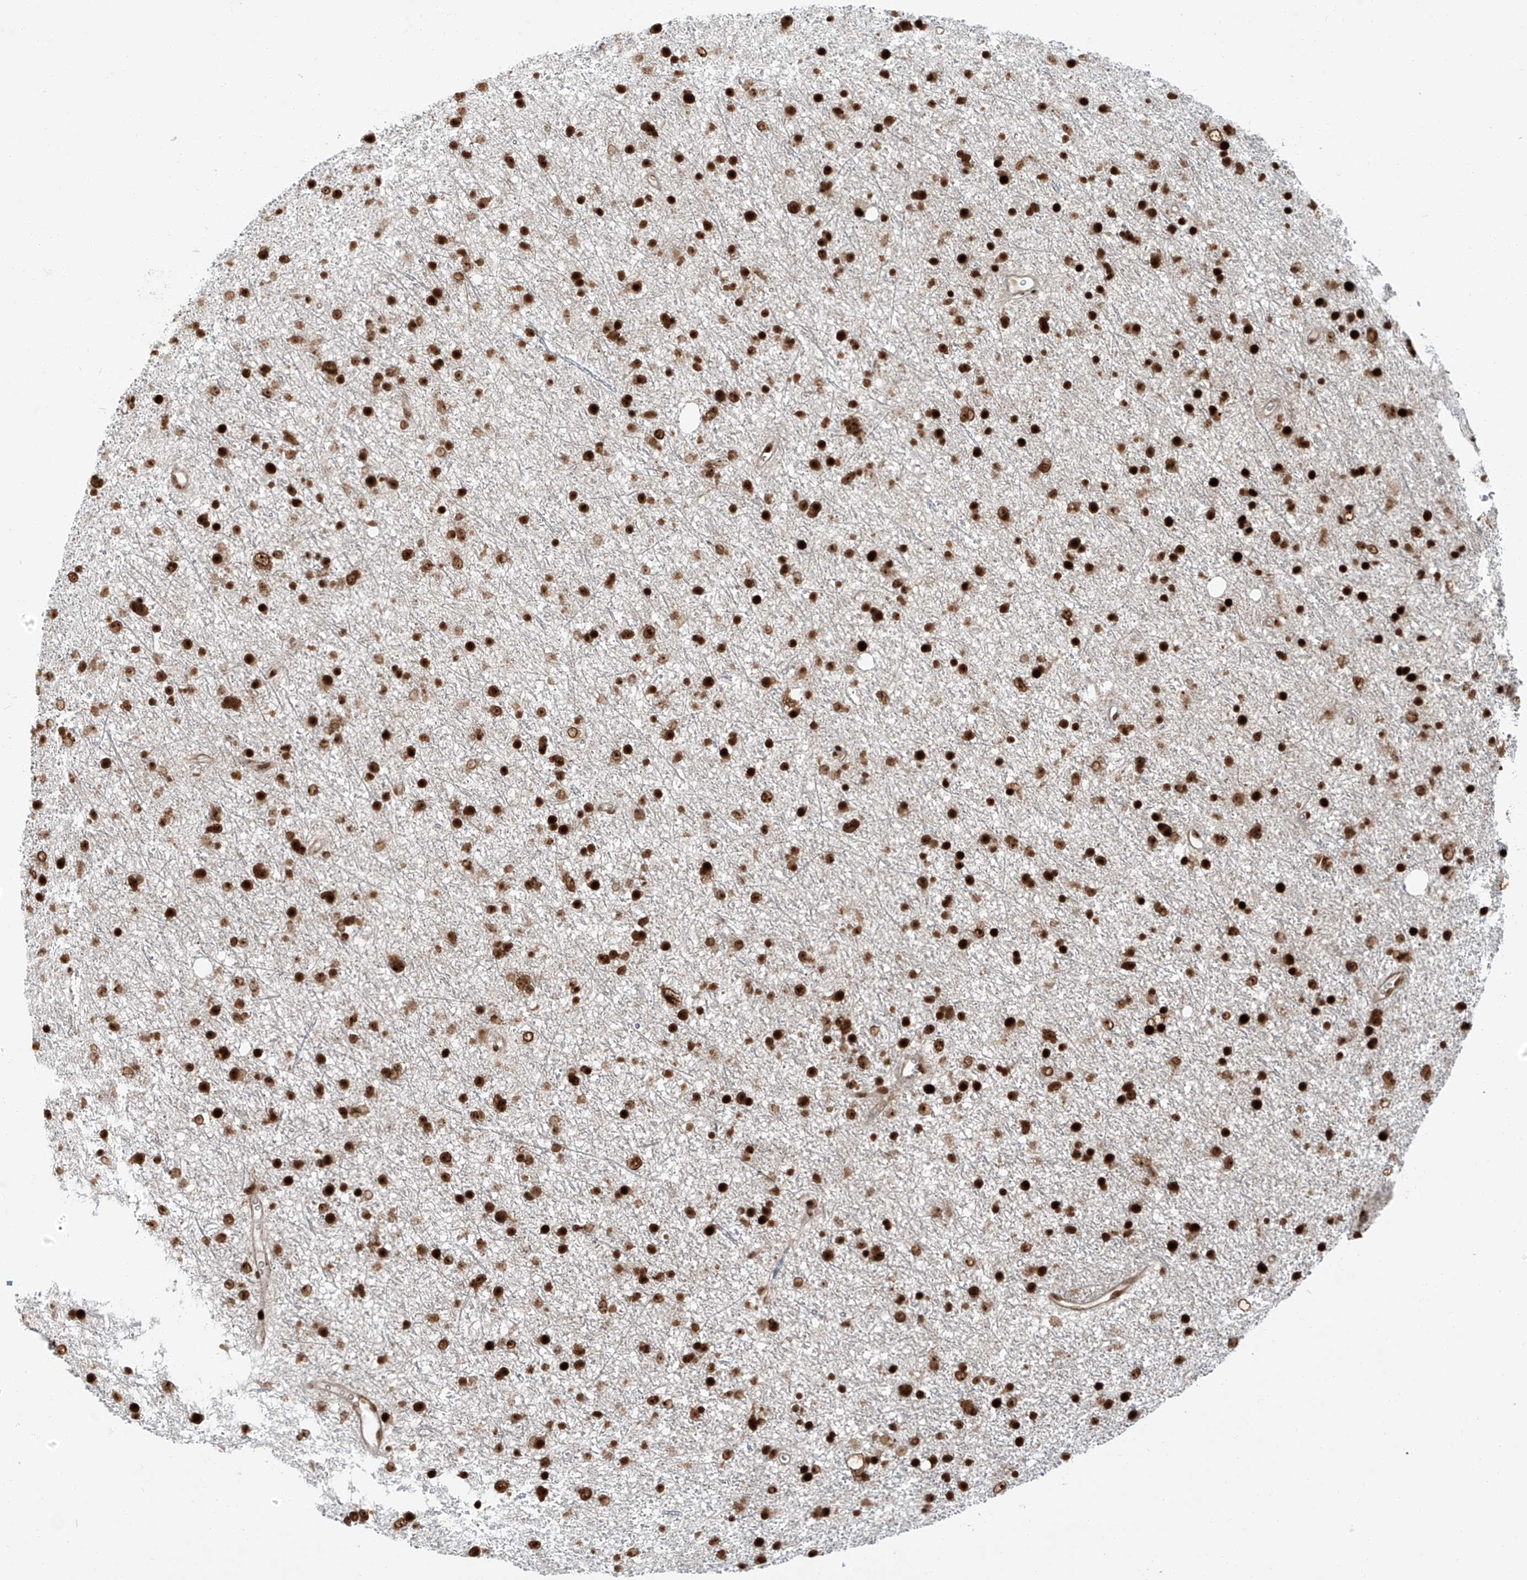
{"staining": {"intensity": "strong", "quantity": ">75%", "location": "nuclear"}, "tissue": "glioma", "cell_type": "Tumor cells", "image_type": "cancer", "snomed": [{"axis": "morphology", "description": "Glioma, malignant, Low grade"}, {"axis": "topography", "description": "Cerebral cortex"}], "caption": "Immunohistochemistry (DAB (3,3'-diaminobenzidine)) staining of human low-grade glioma (malignant) displays strong nuclear protein positivity in about >75% of tumor cells. The staining was performed using DAB (3,3'-diaminobenzidine) to visualize the protein expression in brown, while the nuclei were stained in blue with hematoxylin (Magnification: 20x).", "gene": "FAM193B", "patient": {"sex": "female", "age": 39}}